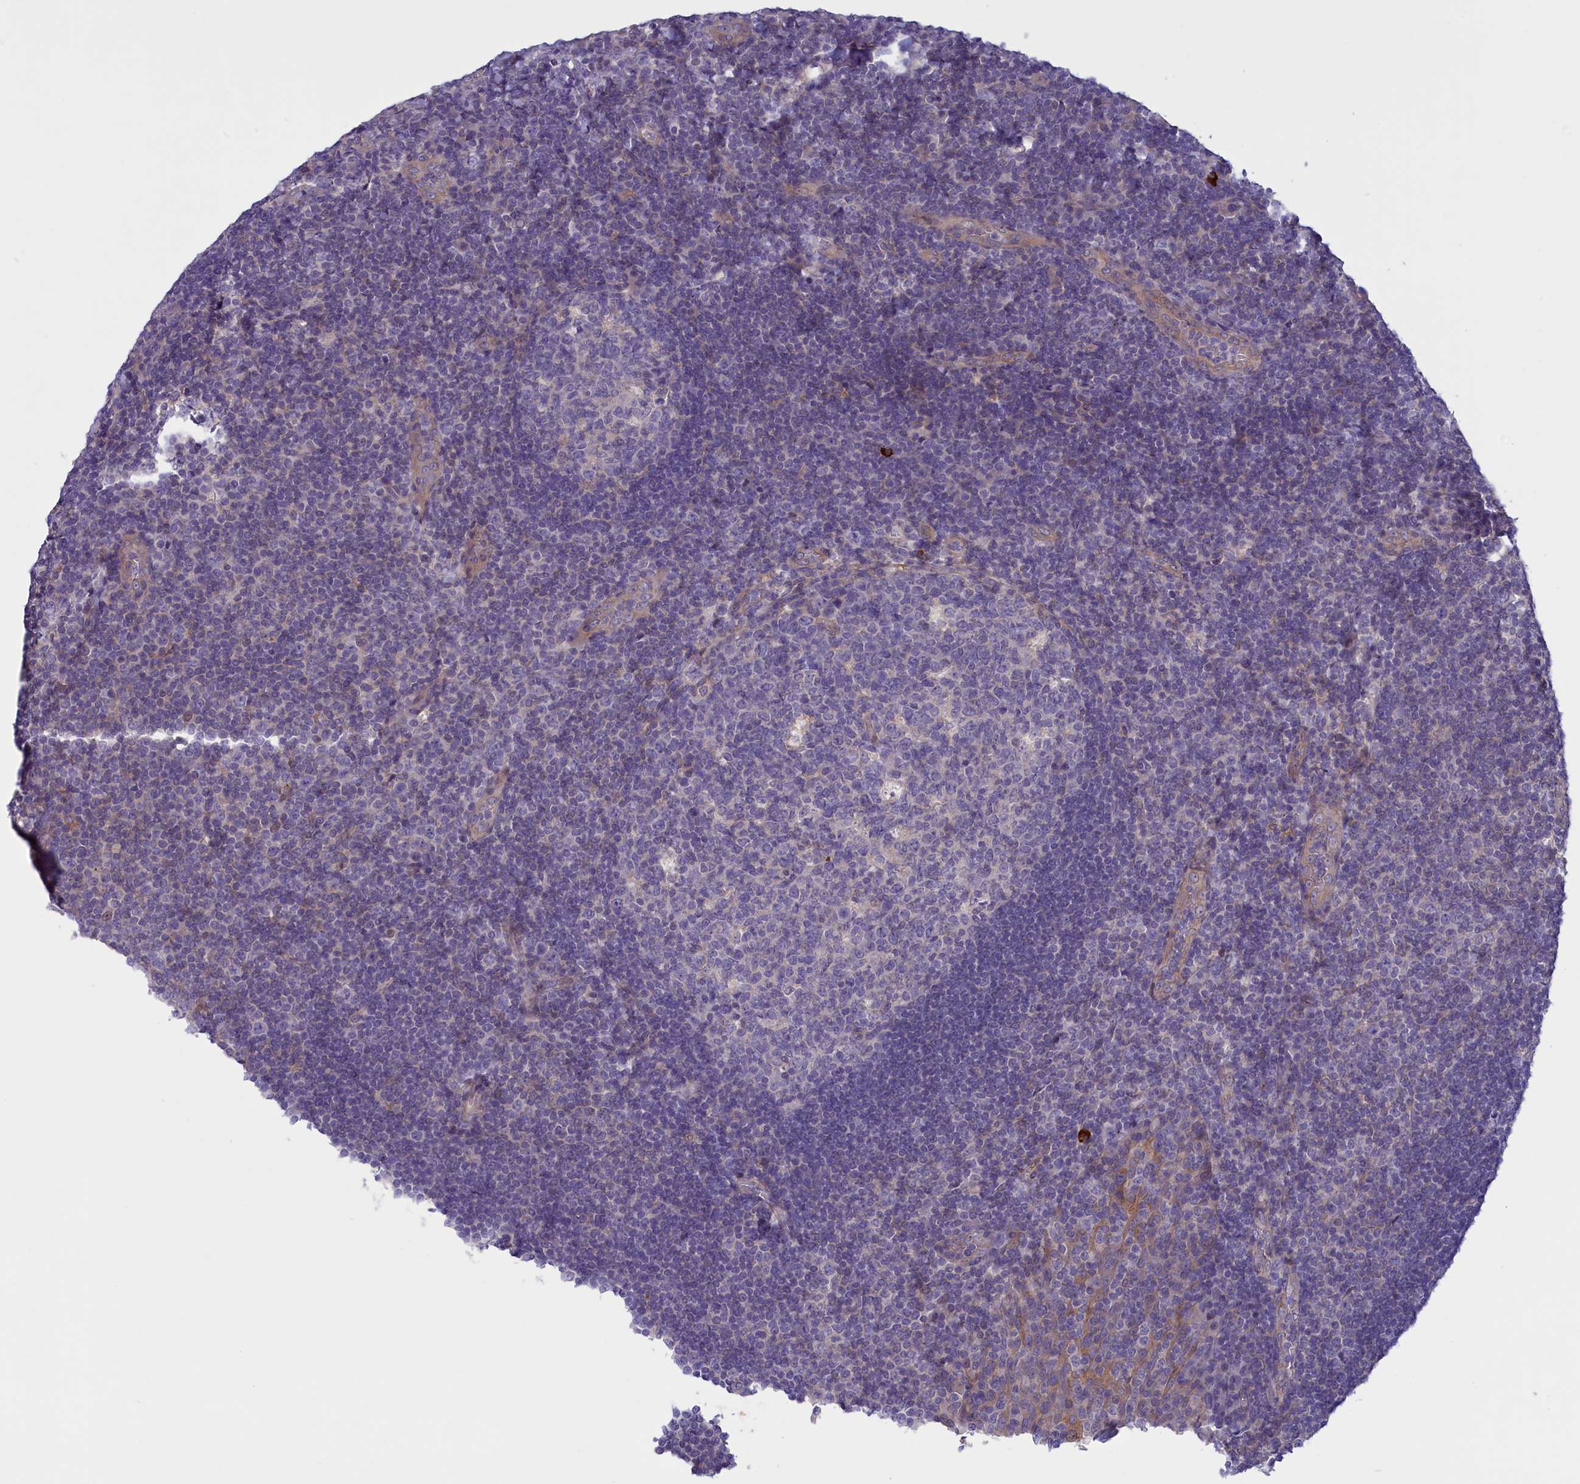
{"staining": {"intensity": "negative", "quantity": "none", "location": "none"}, "tissue": "tonsil", "cell_type": "Germinal center cells", "image_type": "normal", "snomed": [{"axis": "morphology", "description": "Normal tissue, NOS"}, {"axis": "topography", "description": "Tonsil"}], "caption": "The IHC histopathology image has no significant expression in germinal center cells of tonsil.", "gene": "CORO2A", "patient": {"sex": "male", "age": 17}}